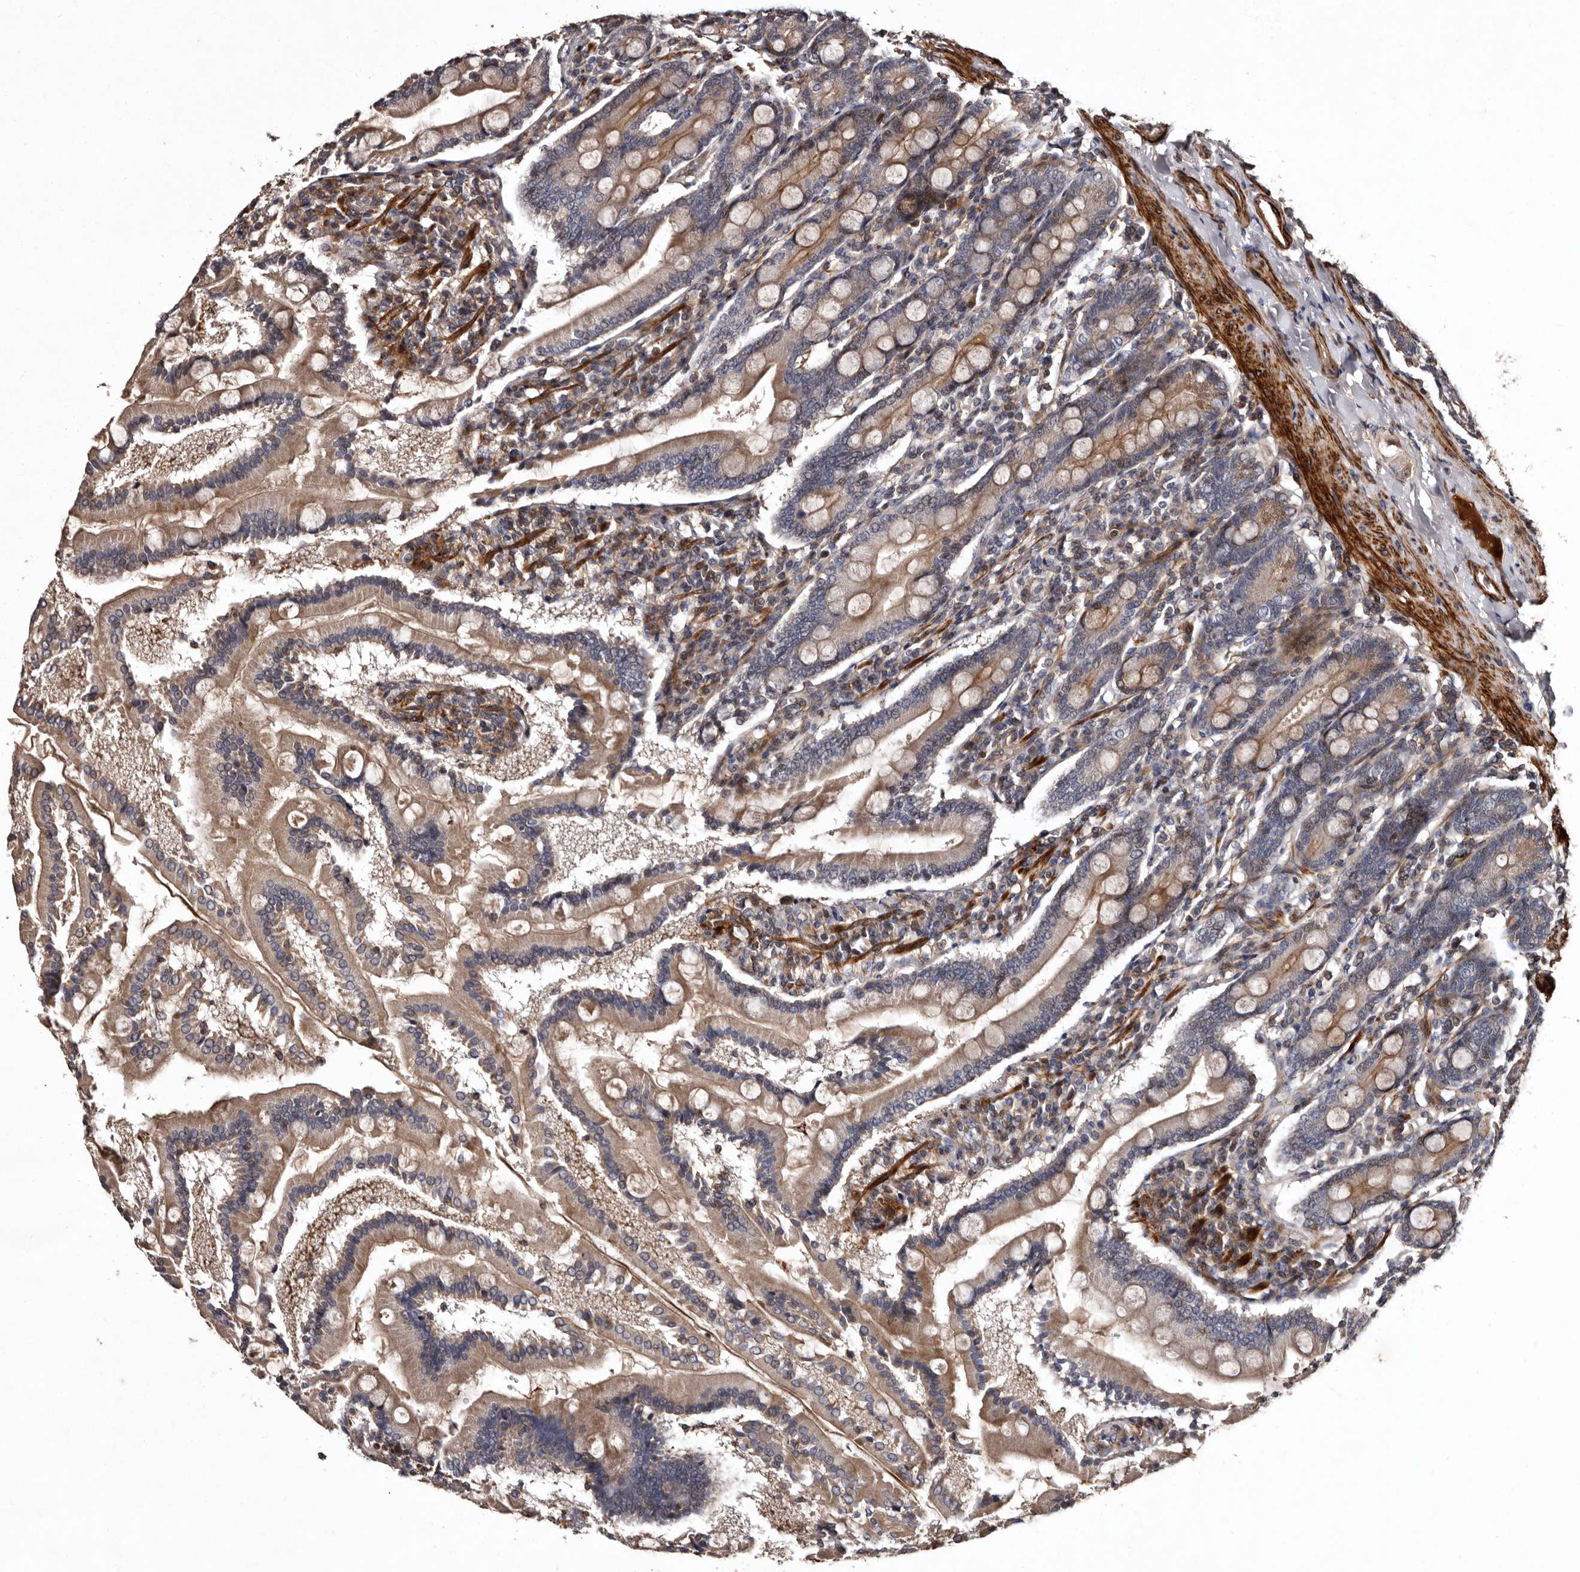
{"staining": {"intensity": "strong", "quantity": ">75%", "location": "cytoplasmic/membranous"}, "tissue": "duodenum", "cell_type": "Glandular cells", "image_type": "normal", "snomed": [{"axis": "morphology", "description": "Normal tissue, NOS"}, {"axis": "topography", "description": "Duodenum"}], "caption": "High-magnification brightfield microscopy of normal duodenum stained with DAB (brown) and counterstained with hematoxylin (blue). glandular cells exhibit strong cytoplasmic/membranous staining is identified in approximately>75% of cells.", "gene": "PRKD3", "patient": {"sex": "male", "age": 50}}